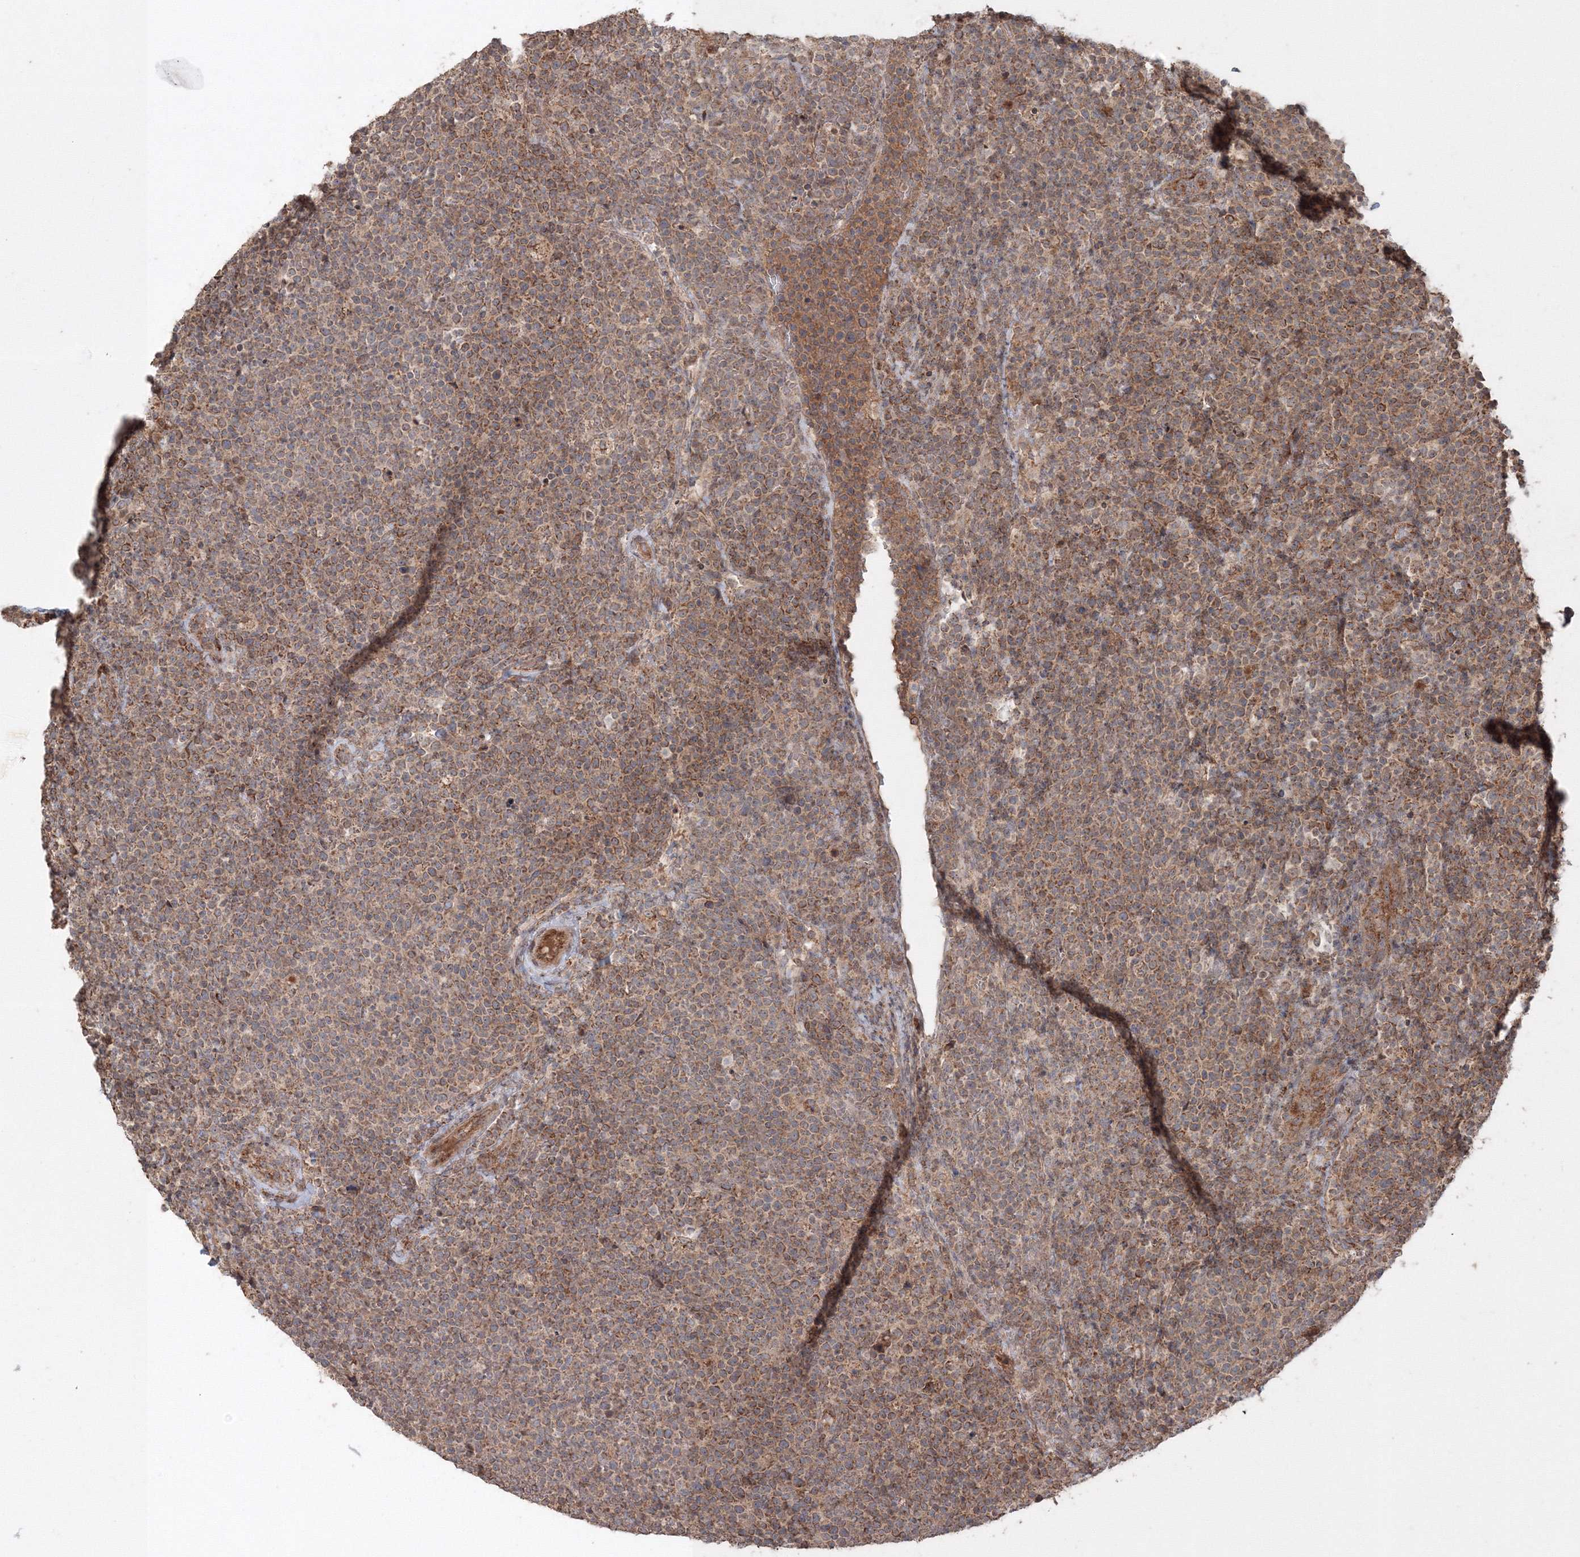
{"staining": {"intensity": "moderate", "quantity": ">75%", "location": "cytoplasmic/membranous"}, "tissue": "lymphoma", "cell_type": "Tumor cells", "image_type": "cancer", "snomed": [{"axis": "morphology", "description": "Malignant lymphoma, non-Hodgkin's type, High grade"}, {"axis": "topography", "description": "Lymph node"}], "caption": "The micrograph shows staining of lymphoma, revealing moderate cytoplasmic/membranous protein positivity (brown color) within tumor cells.", "gene": "ANAPC16", "patient": {"sex": "male", "age": 61}}